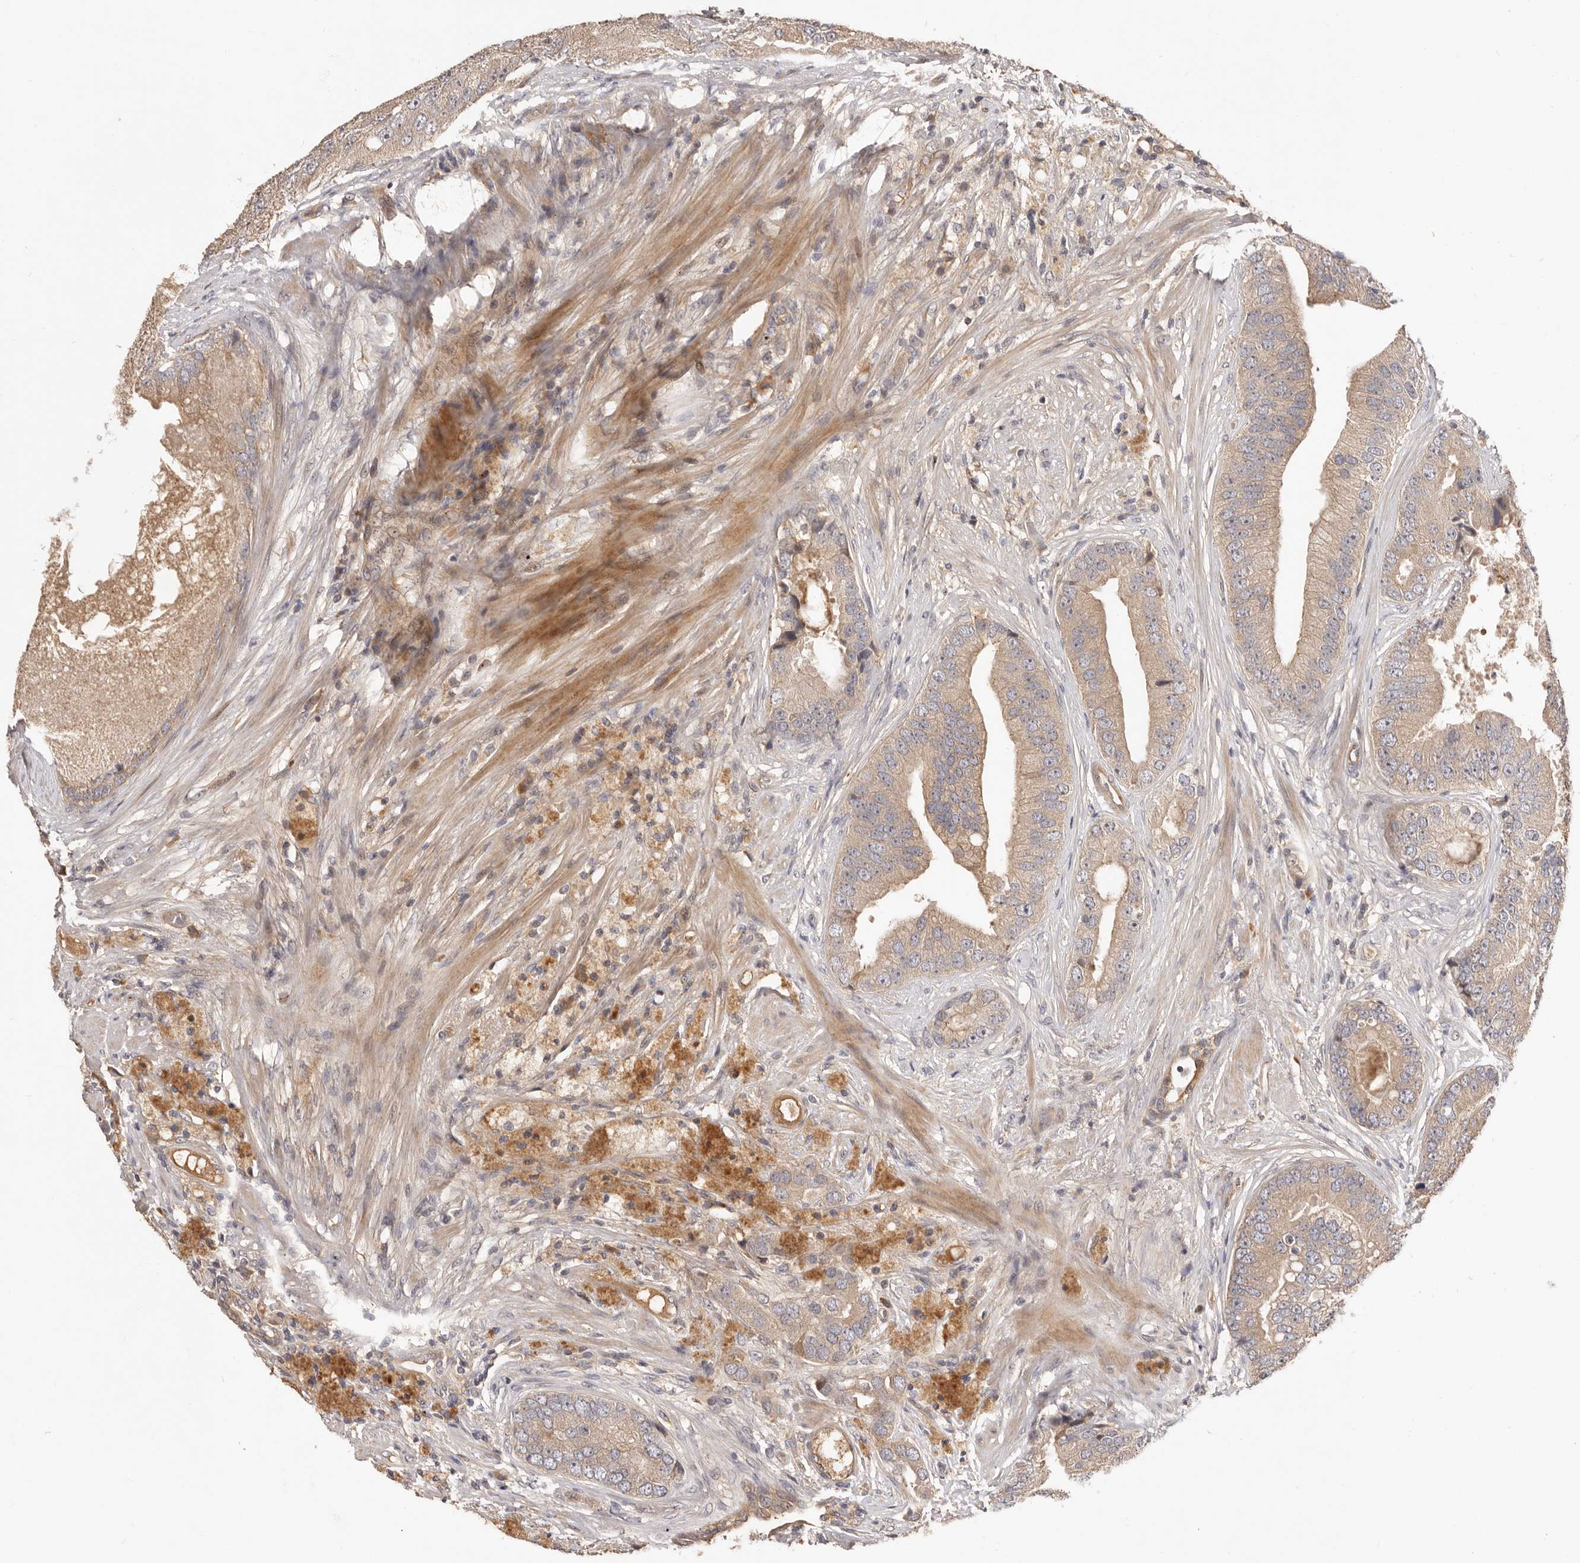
{"staining": {"intensity": "weak", "quantity": ">75%", "location": "cytoplasmic/membranous"}, "tissue": "prostate cancer", "cell_type": "Tumor cells", "image_type": "cancer", "snomed": [{"axis": "morphology", "description": "Adenocarcinoma, High grade"}, {"axis": "topography", "description": "Prostate"}], "caption": "Immunohistochemical staining of human prostate high-grade adenocarcinoma demonstrates weak cytoplasmic/membranous protein staining in approximately >75% of tumor cells. (DAB (3,3'-diaminobenzidine) IHC, brown staining for protein, blue staining for nuclei).", "gene": "DOP1A", "patient": {"sex": "male", "age": 70}}